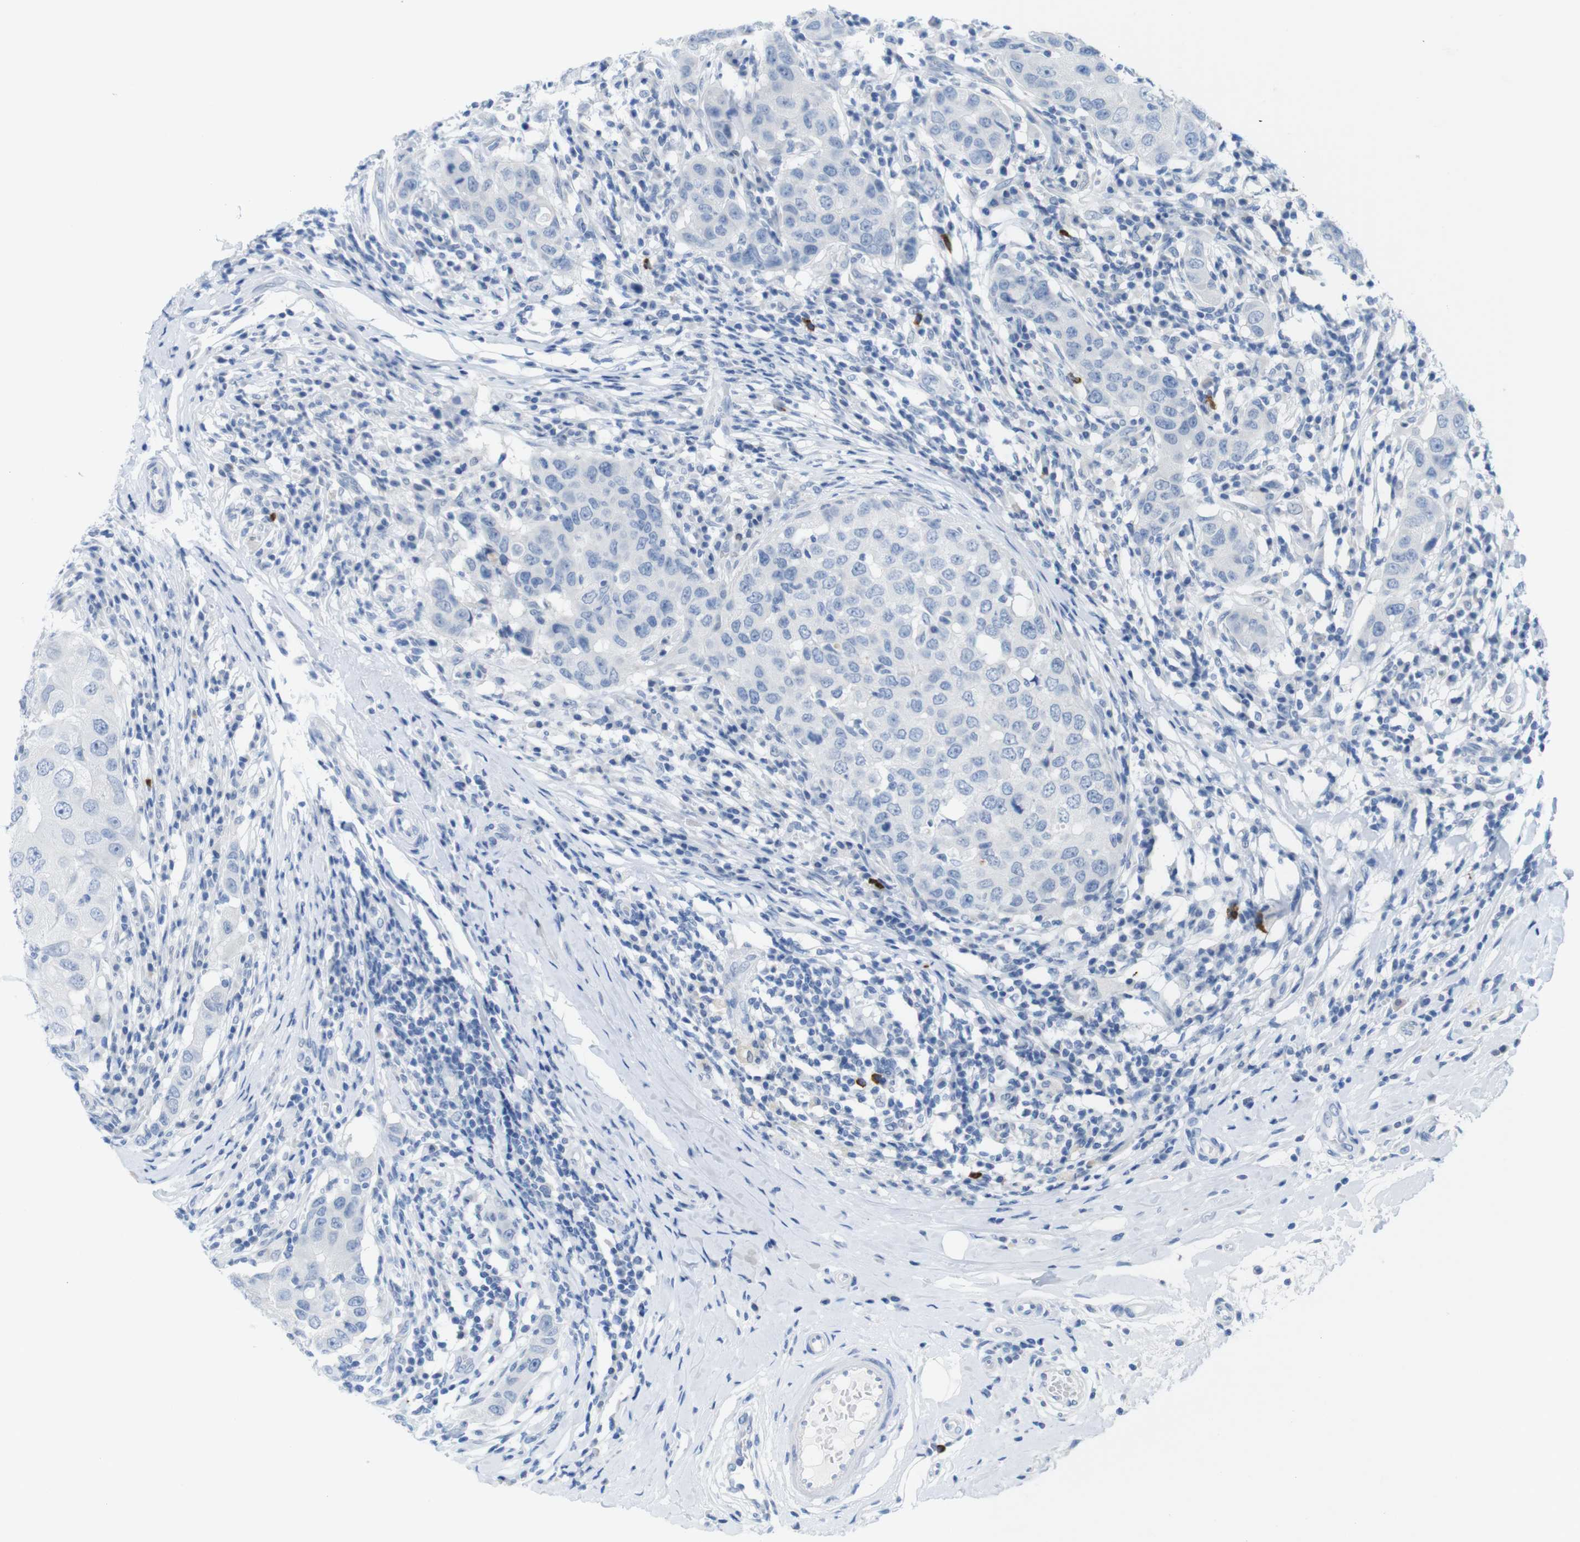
{"staining": {"intensity": "negative", "quantity": "none", "location": "none"}, "tissue": "breast cancer", "cell_type": "Tumor cells", "image_type": "cancer", "snomed": [{"axis": "morphology", "description": "Duct carcinoma"}, {"axis": "topography", "description": "Breast"}], "caption": "High power microscopy micrograph of an immunohistochemistry (IHC) histopathology image of intraductal carcinoma (breast), revealing no significant expression in tumor cells.", "gene": "OPN1SW", "patient": {"sex": "female", "age": 27}}